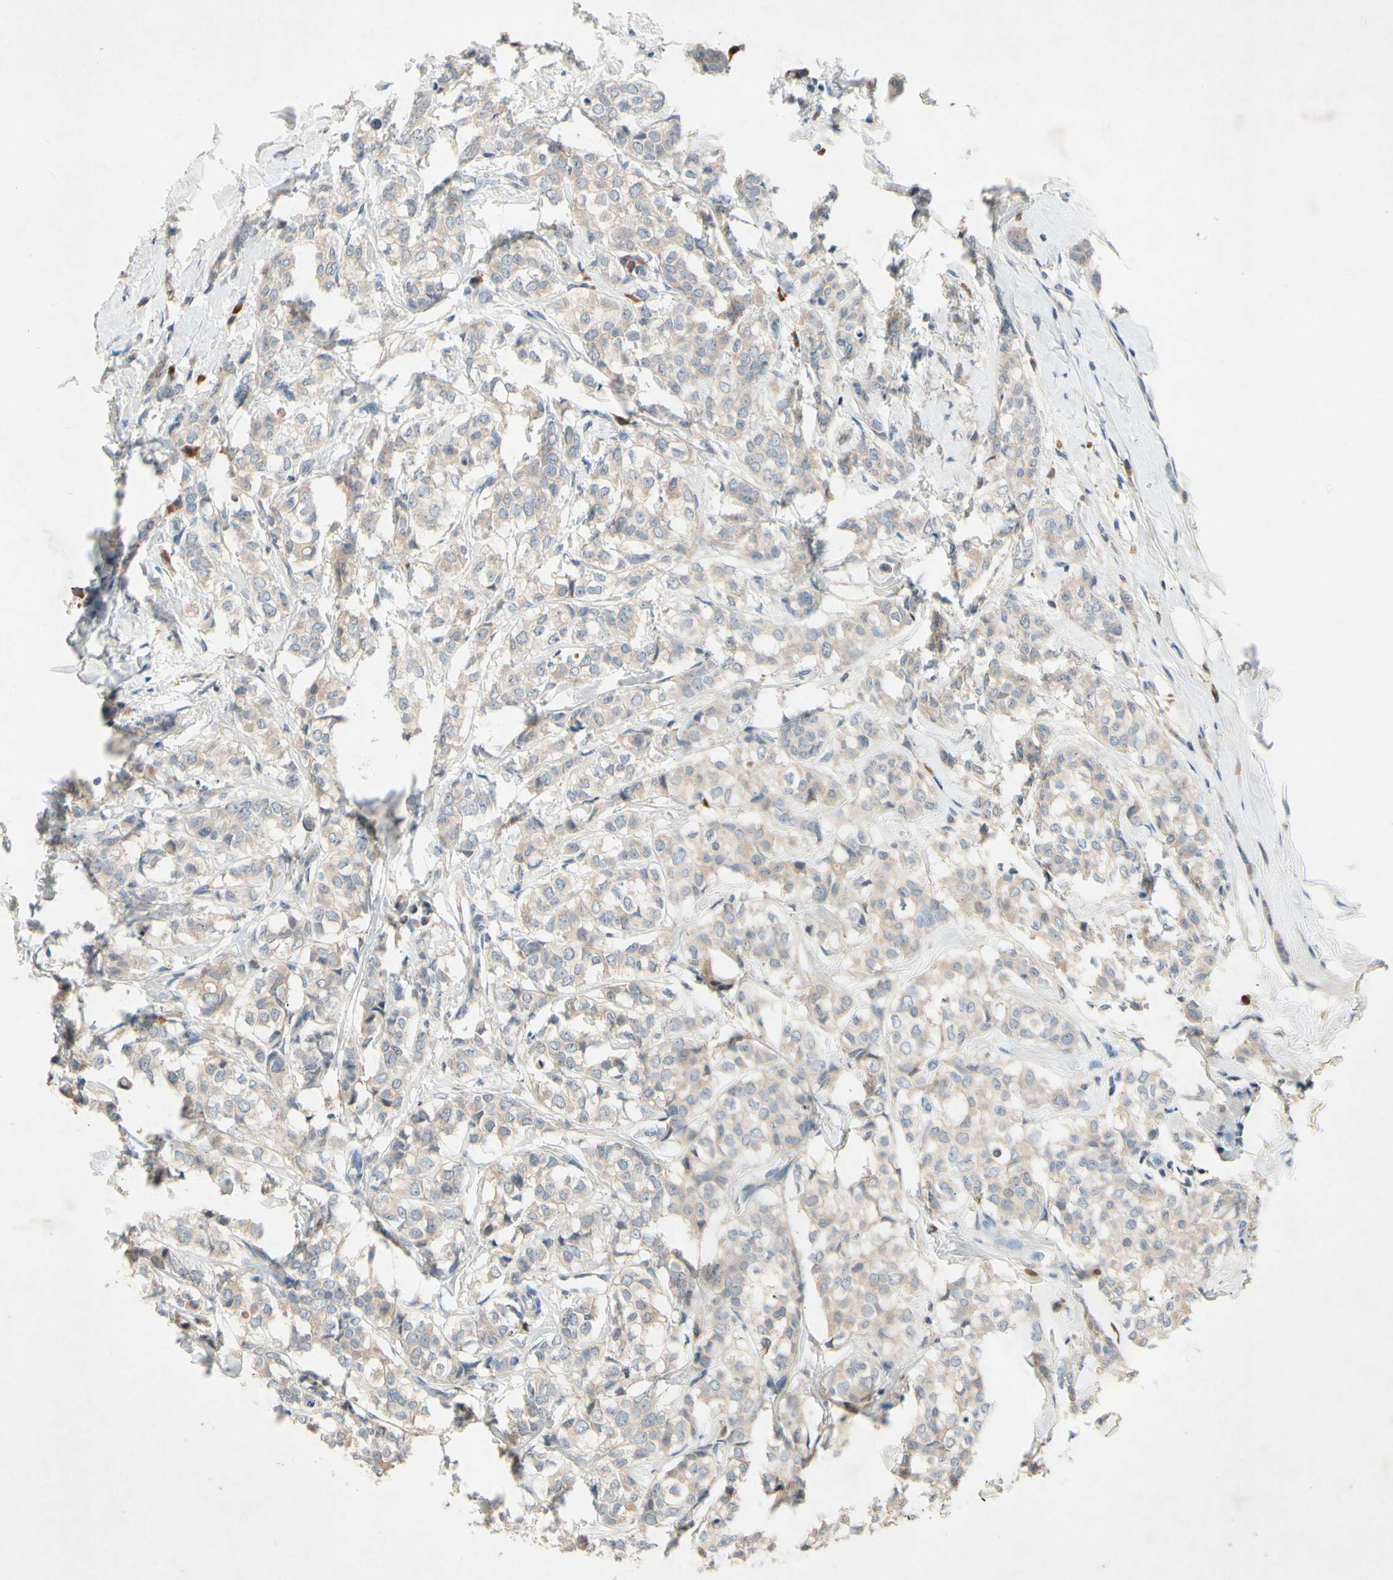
{"staining": {"intensity": "weak", "quantity": ">75%", "location": "cytoplasmic/membranous"}, "tissue": "breast cancer", "cell_type": "Tumor cells", "image_type": "cancer", "snomed": [{"axis": "morphology", "description": "Lobular carcinoma"}, {"axis": "topography", "description": "Breast"}], "caption": "Immunohistochemical staining of human breast cancer exhibits low levels of weak cytoplasmic/membranous expression in about >75% of tumor cells.", "gene": "PRDX4", "patient": {"sex": "female", "age": 60}}